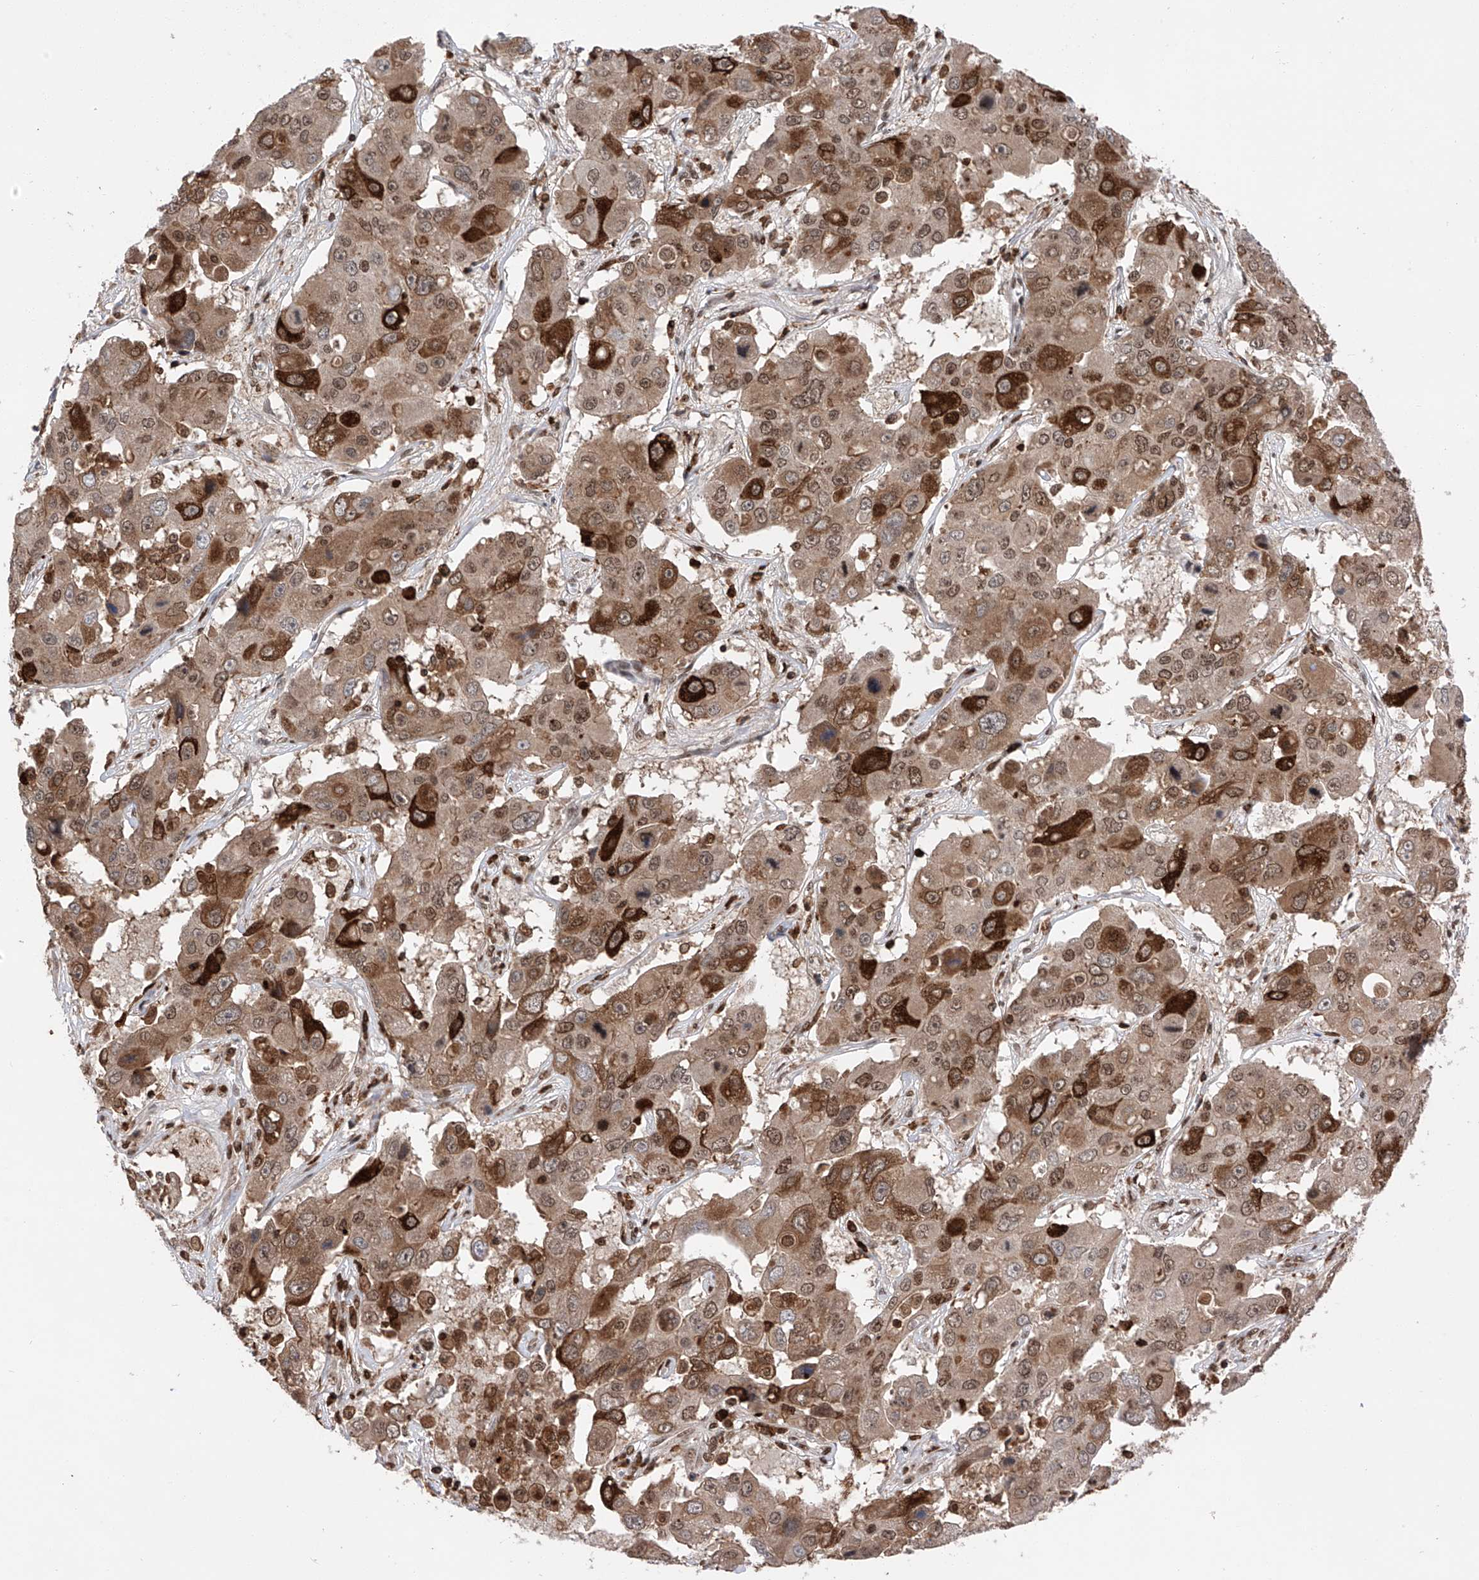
{"staining": {"intensity": "moderate", "quantity": ">75%", "location": "cytoplasmic/membranous,nuclear"}, "tissue": "liver cancer", "cell_type": "Tumor cells", "image_type": "cancer", "snomed": [{"axis": "morphology", "description": "Cholangiocarcinoma"}, {"axis": "topography", "description": "Liver"}], "caption": "Protein analysis of liver cancer (cholangiocarcinoma) tissue exhibits moderate cytoplasmic/membranous and nuclear positivity in approximately >75% of tumor cells. Nuclei are stained in blue.", "gene": "ZNF280D", "patient": {"sex": "male", "age": 67}}